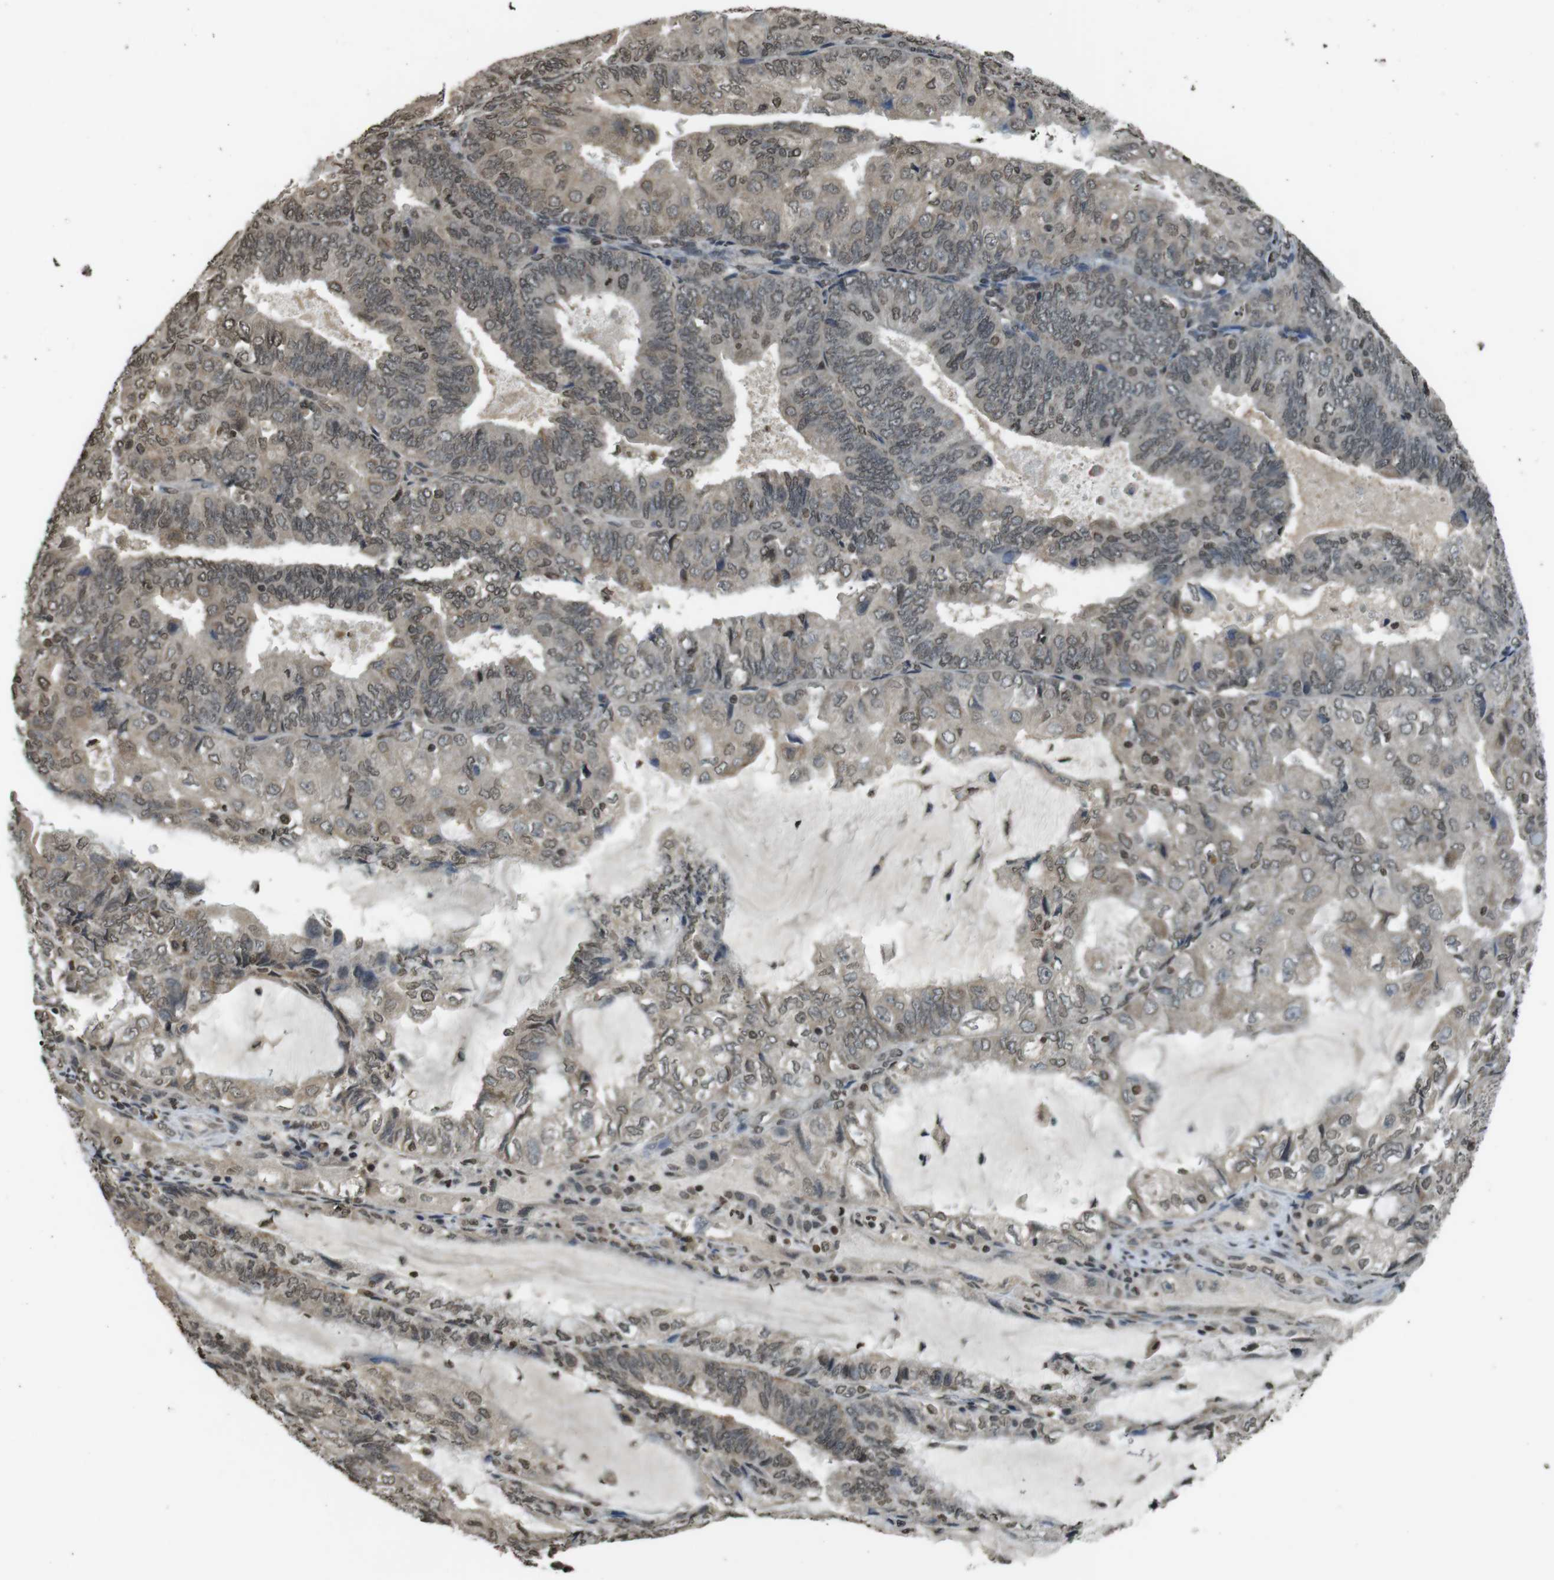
{"staining": {"intensity": "weak", "quantity": "25%-75%", "location": "nuclear"}, "tissue": "endometrial cancer", "cell_type": "Tumor cells", "image_type": "cancer", "snomed": [{"axis": "morphology", "description": "Adenocarcinoma, NOS"}, {"axis": "topography", "description": "Endometrium"}], "caption": "Endometrial adenocarcinoma stained with IHC exhibits weak nuclear expression in about 25%-75% of tumor cells.", "gene": "MAF", "patient": {"sex": "female", "age": 81}}